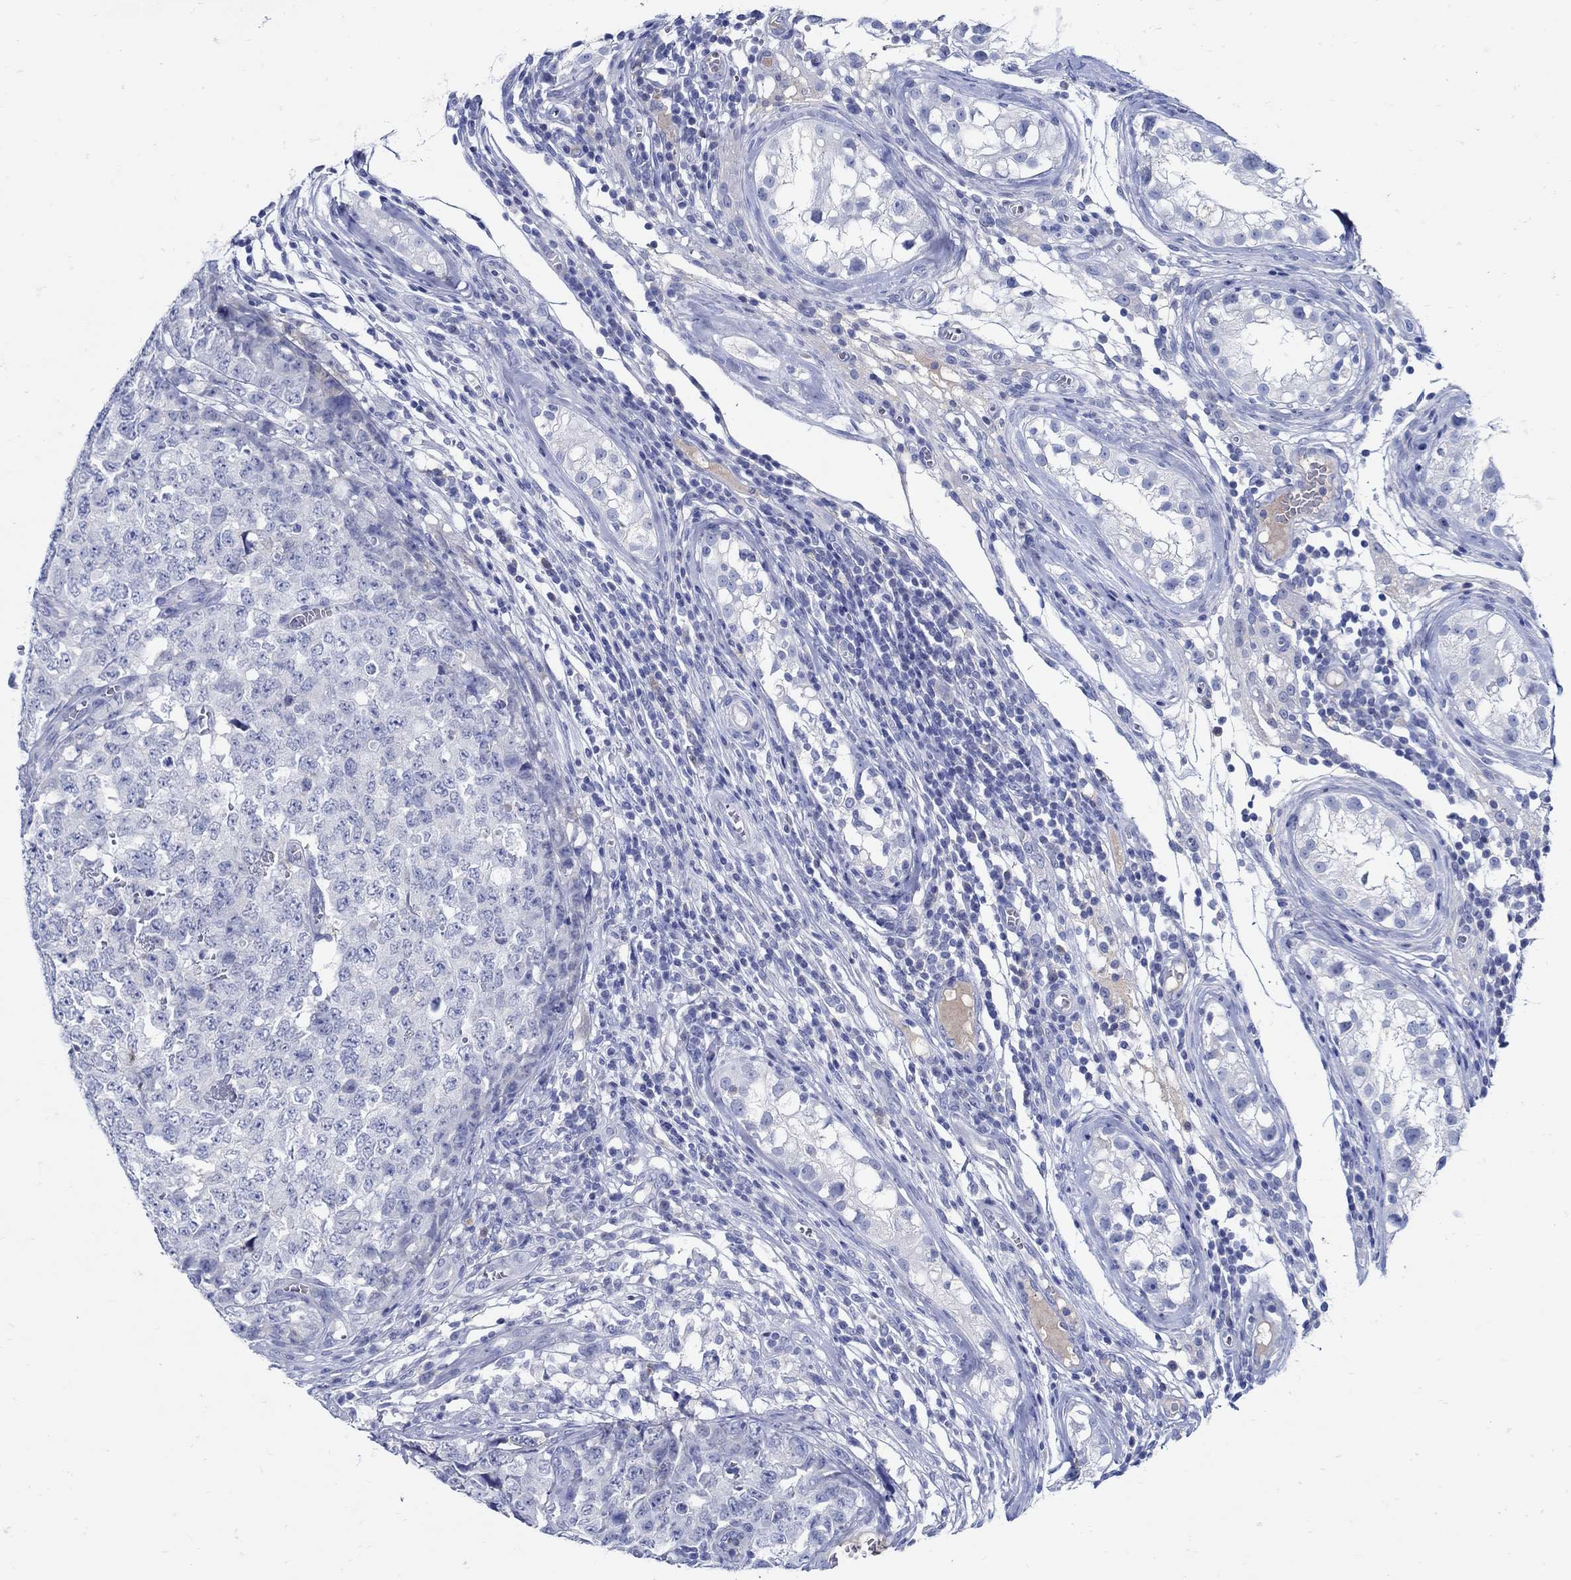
{"staining": {"intensity": "negative", "quantity": "none", "location": "none"}, "tissue": "testis cancer", "cell_type": "Tumor cells", "image_type": "cancer", "snomed": [{"axis": "morphology", "description": "Carcinoma, Embryonal, NOS"}, {"axis": "topography", "description": "Testis"}], "caption": "An immunohistochemistry (IHC) photomicrograph of testis embryonal carcinoma is shown. There is no staining in tumor cells of testis embryonal carcinoma.", "gene": "PAX9", "patient": {"sex": "male", "age": 23}}